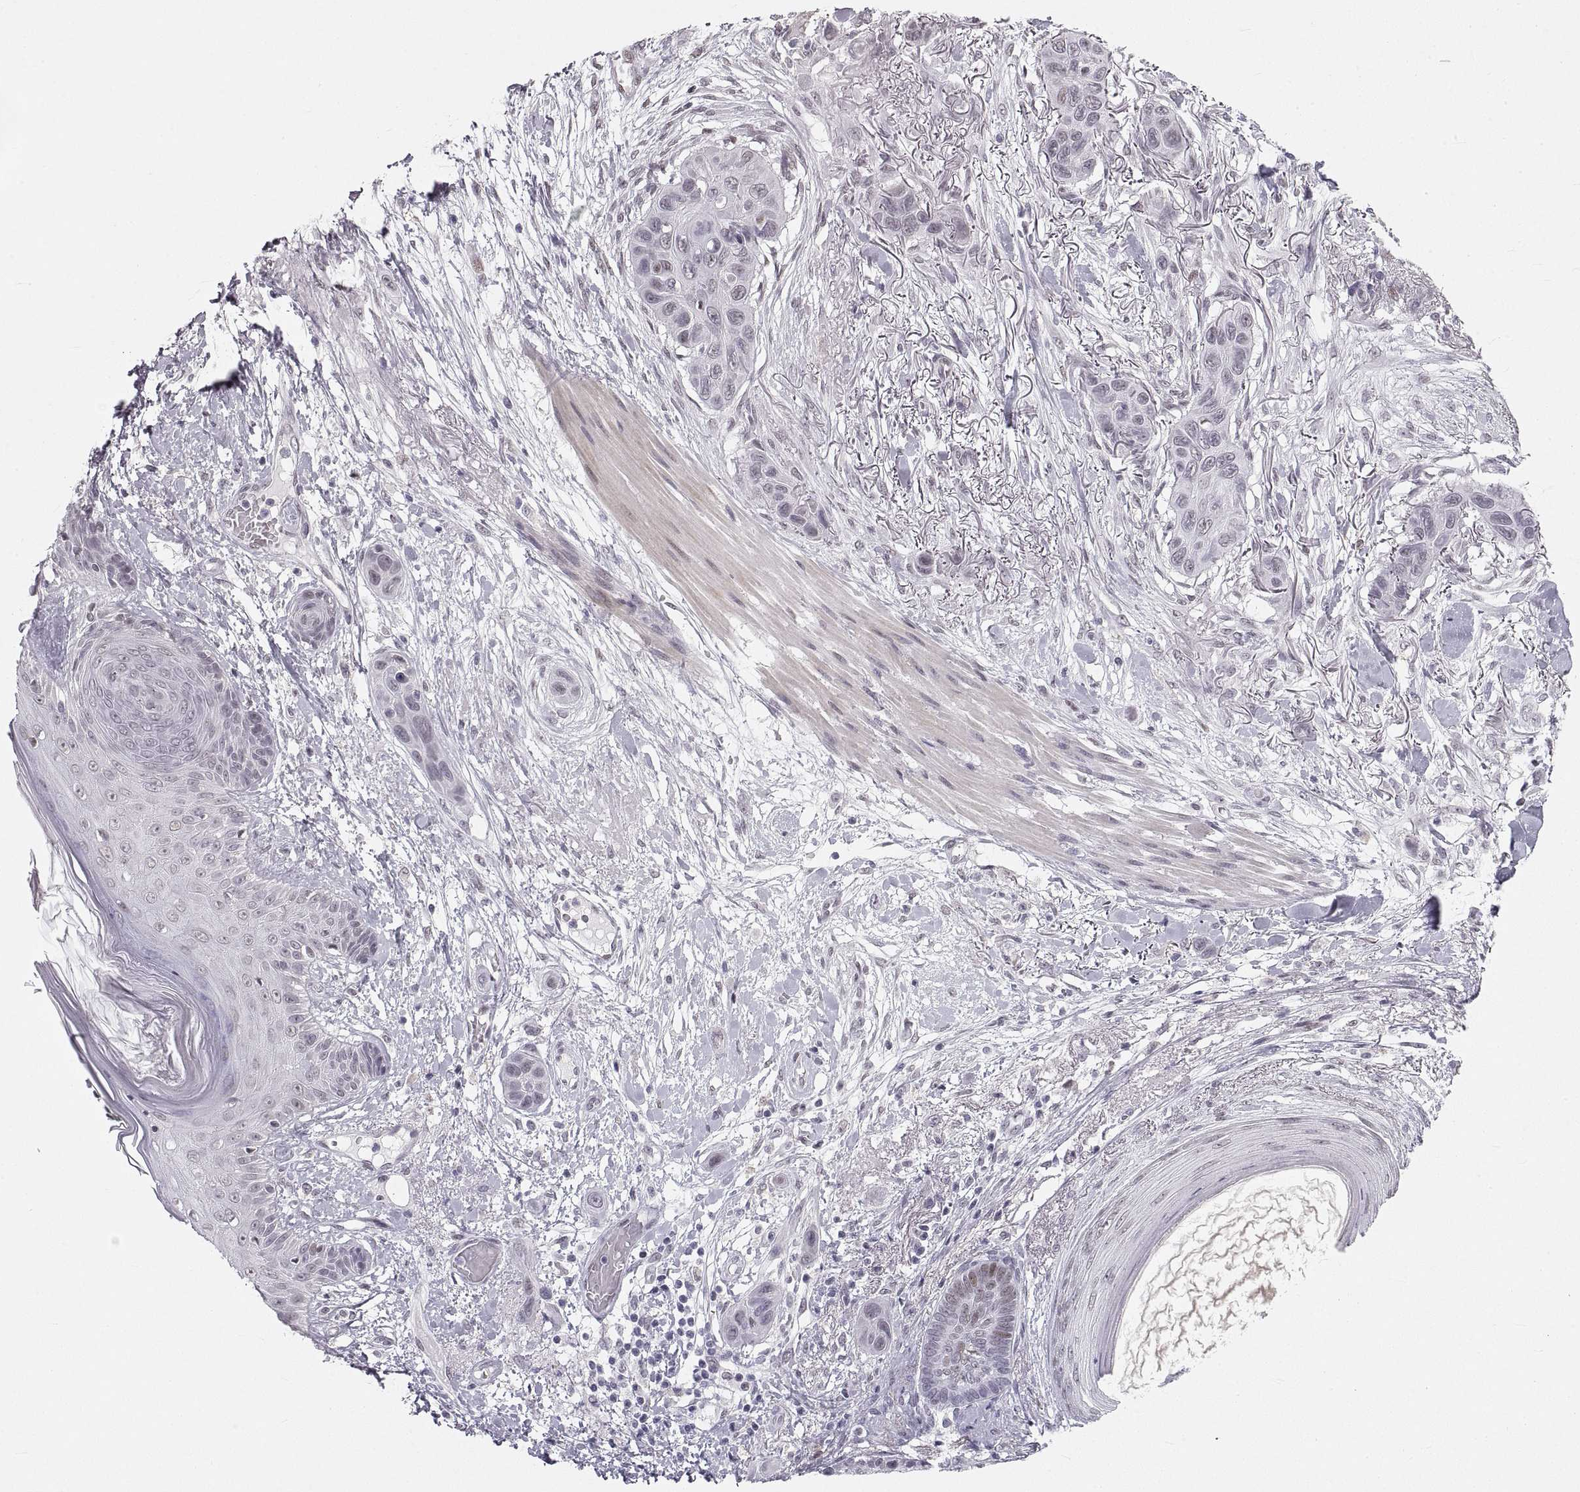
{"staining": {"intensity": "weak", "quantity": "<25%", "location": "cytoplasmic/membranous"}, "tissue": "skin cancer", "cell_type": "Tumor cells", "image_type": "cancer", "snomed": [{"axis": "morphology", "description": "Squamous cell carcinoma, NOS"}, {"axis": "topography", "description": "Skin"}], "caption": "The micrograph demonstrates no staining of tumor cells in skin cancer.", "gene": "NANOS3", "patient": {"sex": "male", "age": 79}}